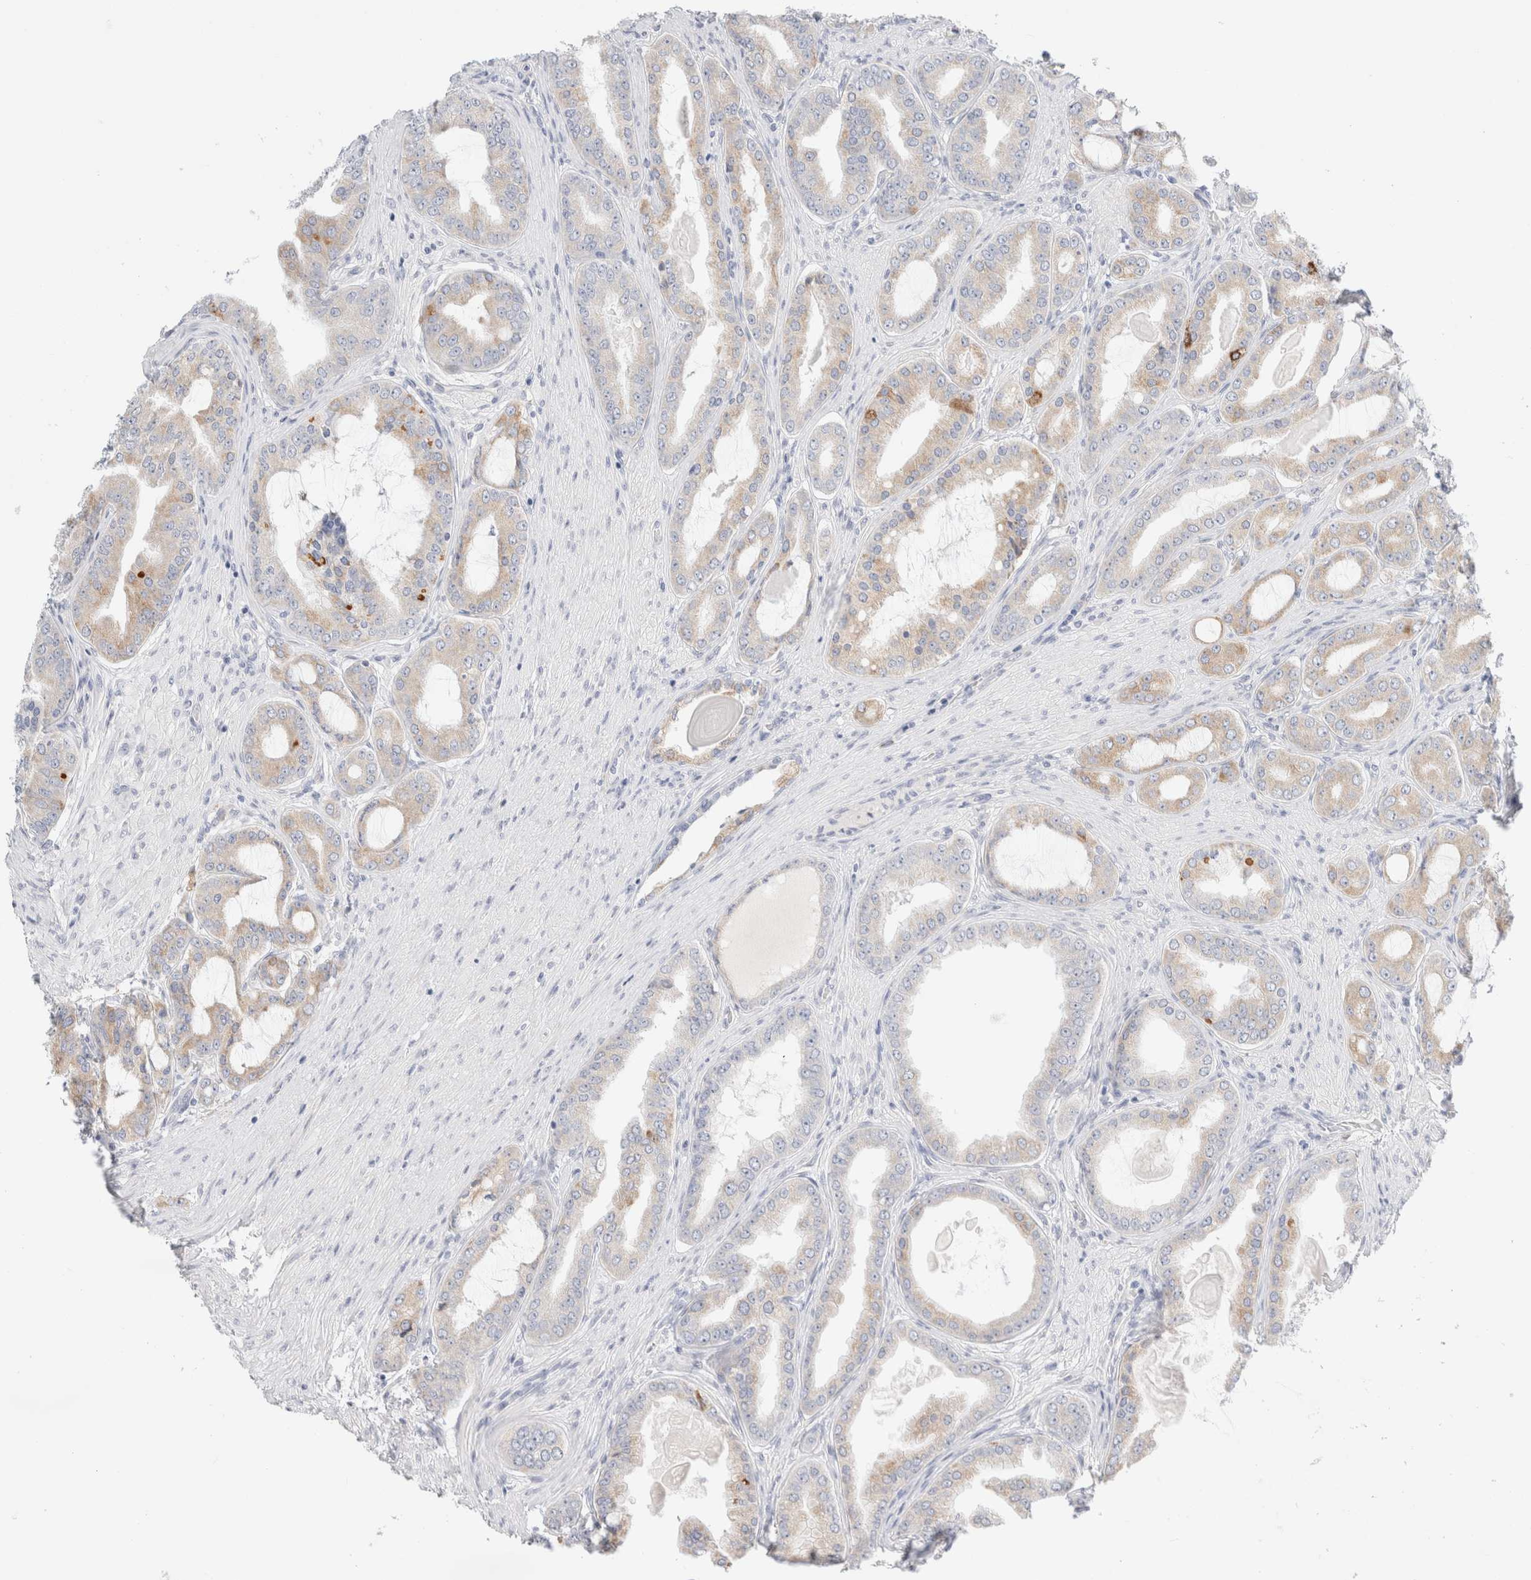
{"staining": {"intensity": "weak", "quantity": "<25%", "location": "cytoplasmic/membranous"}, "tissue": "prostate cancer", "cell_type": "Tumor cells", "image_type": "cancer", "snomed": [{"axis": "morphology", "description": "Adenocarcinoma, High grade"}, {"axis": "topography", "description": "Prostate"}], "caption": "DAB immunohistochemical staining of human prostate cancer (adenocarcinoma (high-grade)) reveals no significant expression in tumor cells. (DAB immunohistochemistry with hematoxylin counter stain).", "gene": "CSK", "patient": {"sex": "male", "age": 60}}